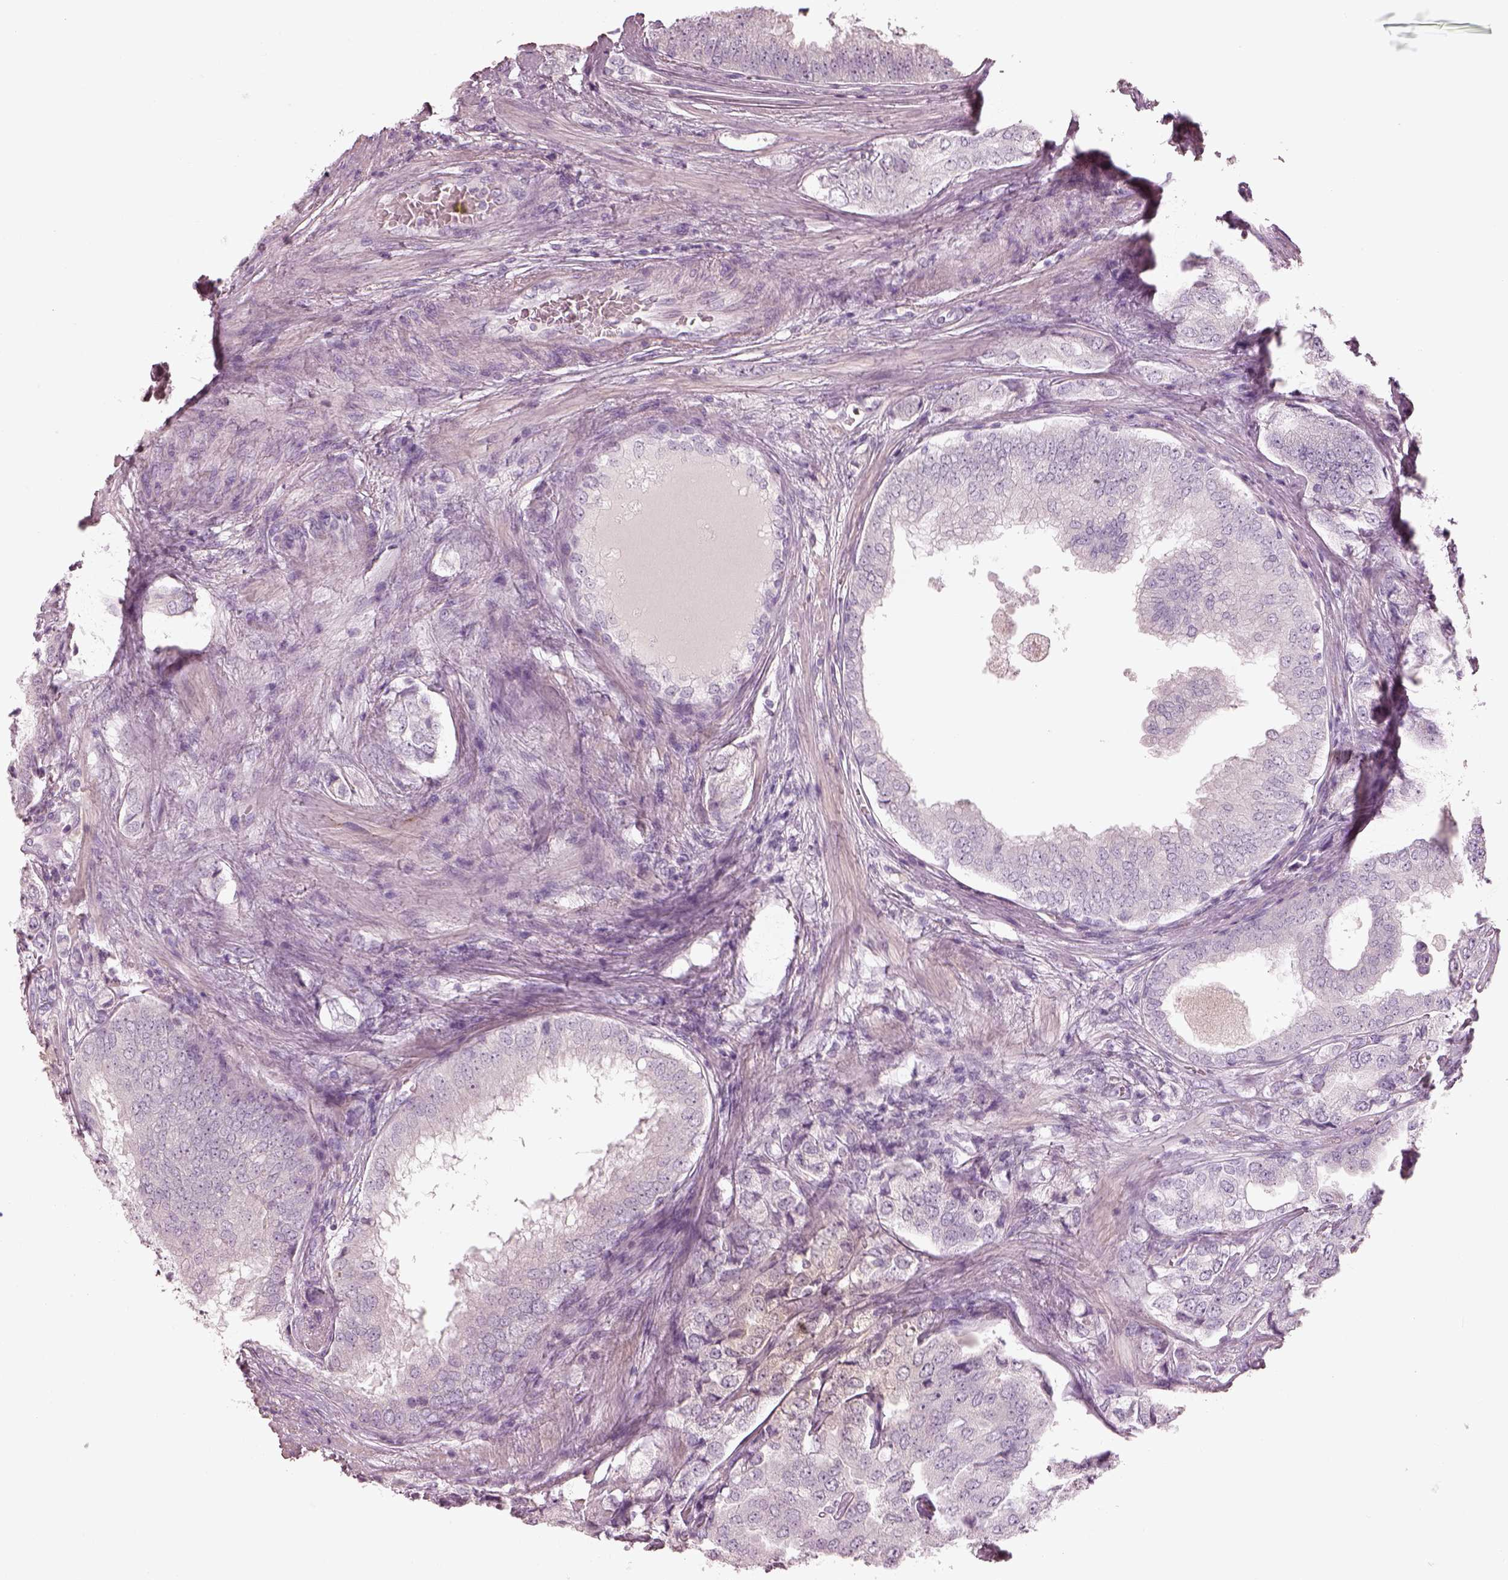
{"staining": {"intensity": "negative", "quantity": "none", "location": "none"}, "tissue": "prostate cancer", "cell_type": "Tumor cells", "image_type": "cancer", "snomed": [{"axis": "morphology", "description": "Adenocarcinoma, NOS"}, {"axis": "topography", "description": "Prostate"}], "caption": "Tumor cells are negative for brown protein staining in prostate adenocarcinoma. (DAB immunohistochemistry with hematoxylin counter stain).", "gene": "RSPH9", "patient": {"sex": "male", "age": 65}}